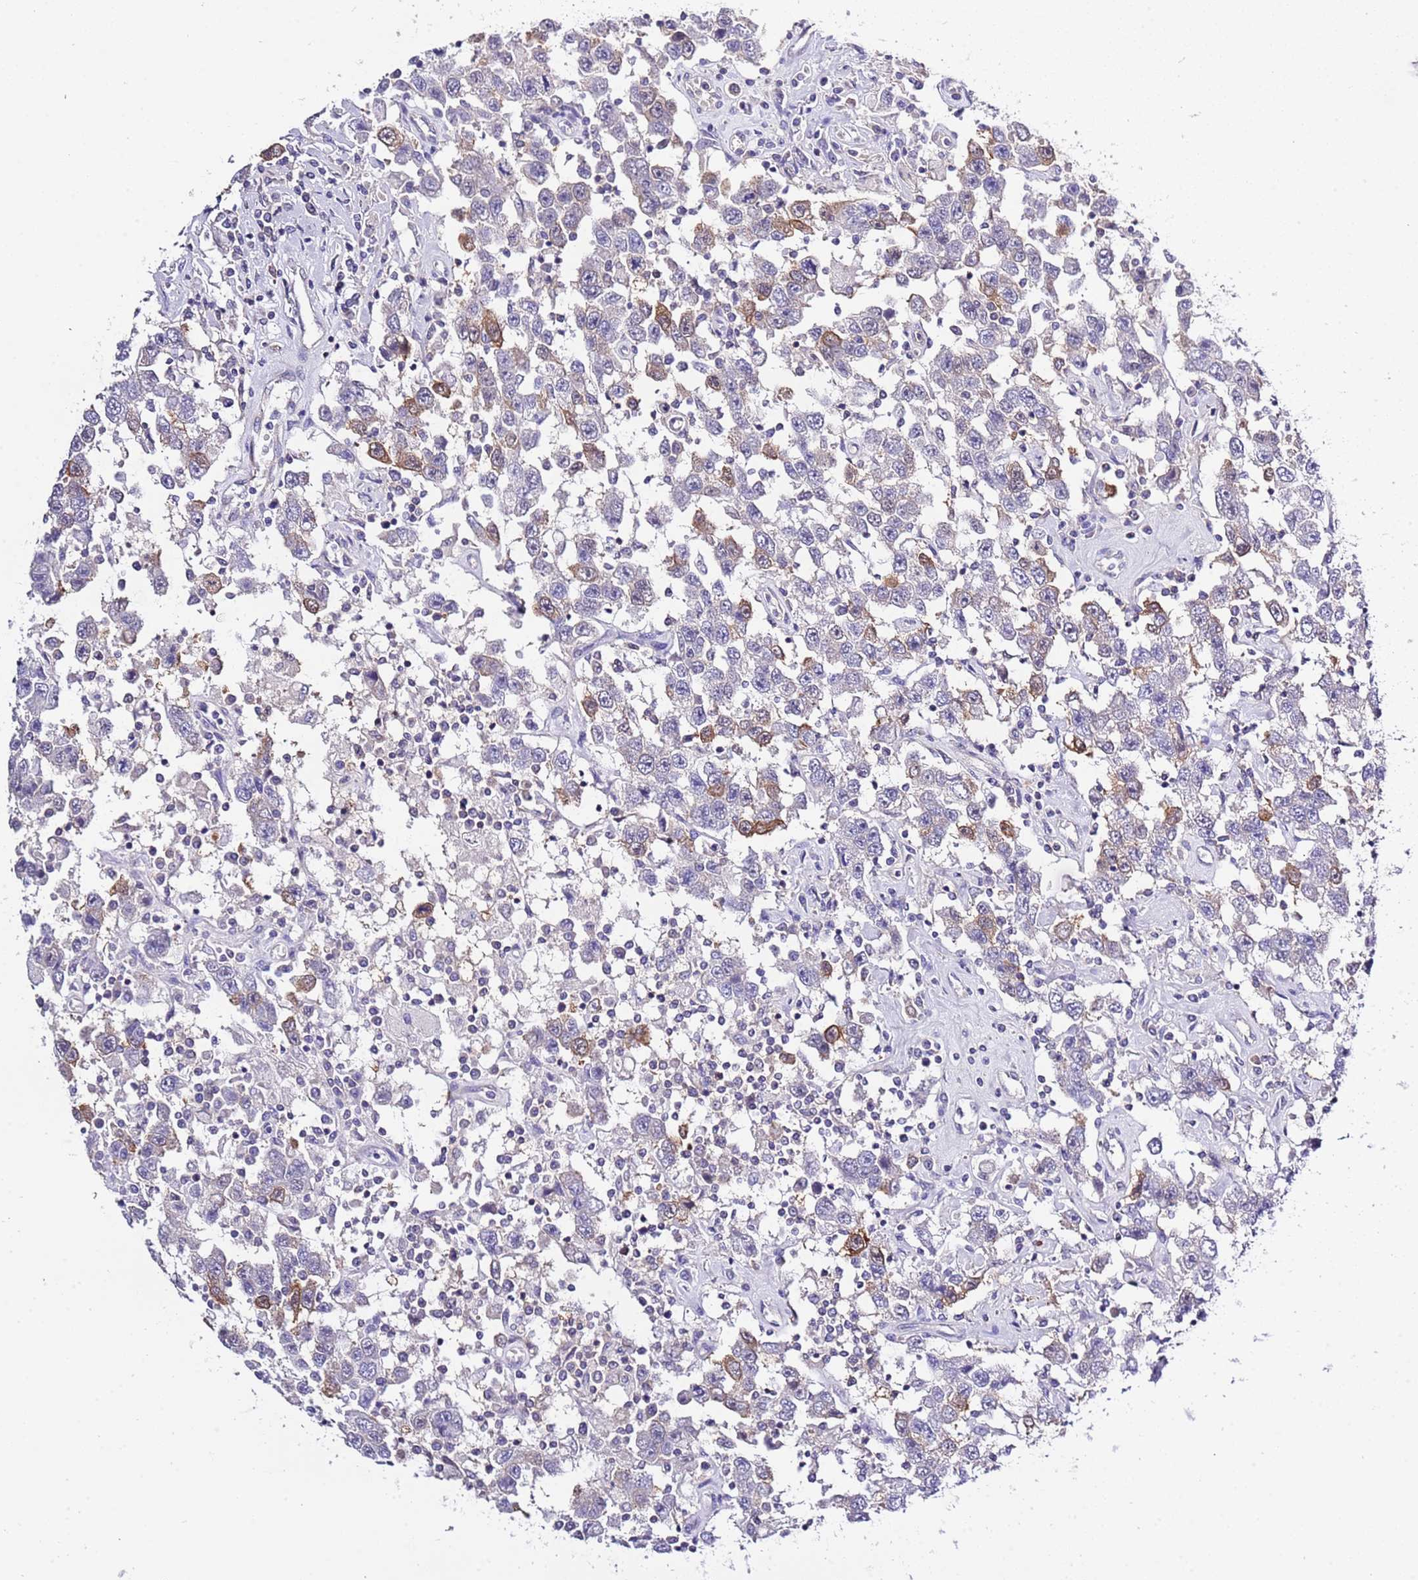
{"staining": {"intensity": "moderate", "quantity": "<25%", "location": "cytoplasmic/membranous"}, "tissue": "testis cancer", "cell_type": "Tumor cells", "image_type": "cancer", "snomed": [{"axis": "morphology", "description": "Seminoma, NOS"}, {"axis": "topography", "description": "Testis"}], "caption": "An image of human testis cancer (seminoma) stained for a protein displays moderate cytoplasmic/membranous brown staining in tumor cells.", "gene": "STIP1", "patient": {"sex": "male", "age": 41}}